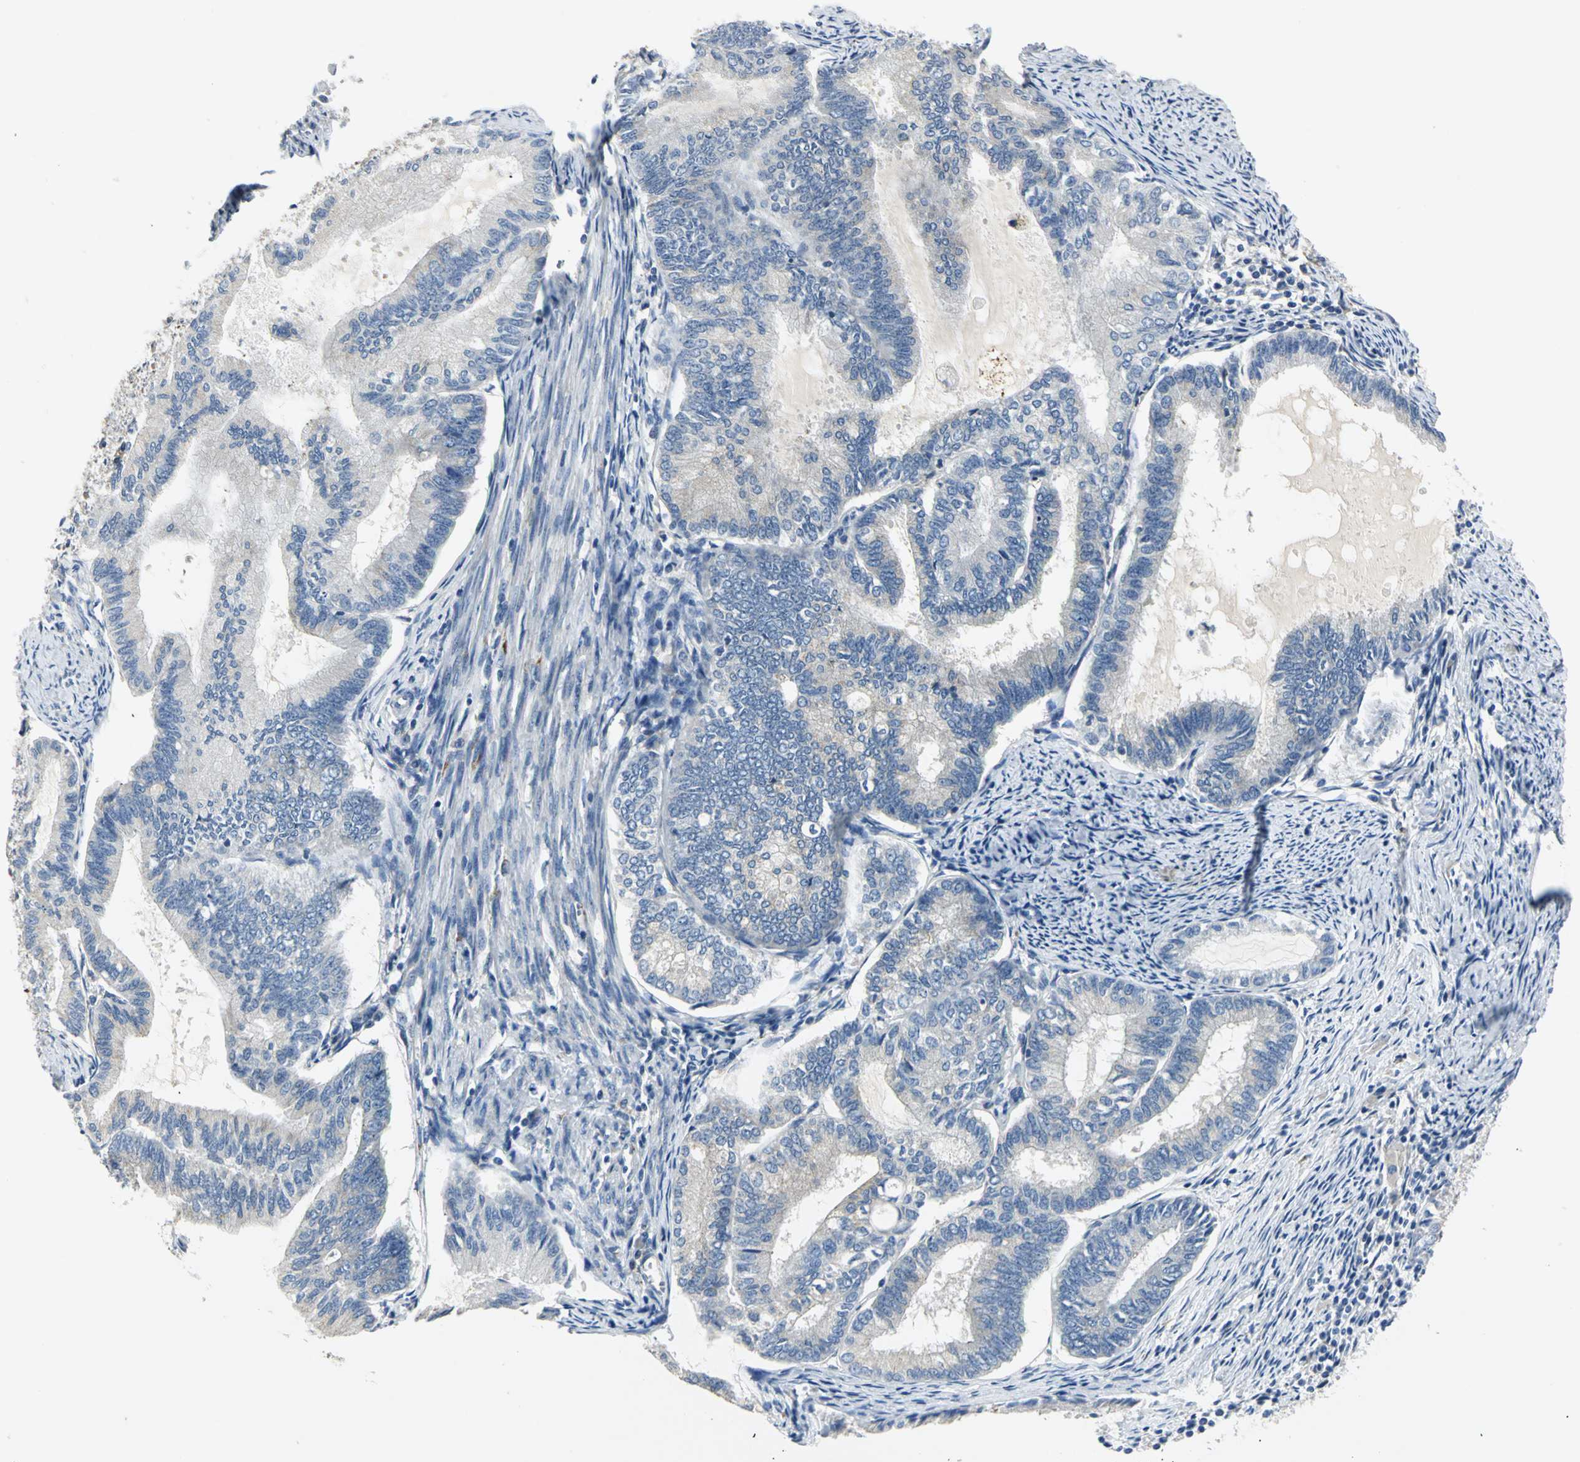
{"staining": {"intensity": "weak", "quantity": "<25%", "location": "cytoplasmic/membranous"}, "tissue": "endometrial cancer", "cell_type": "Tumor cells", "image_type": "cancer", "snomed": [{"axis": "morphology", "description": "Adenocarcinoma, NOS"}, {"axis": "topography", "description": "Endometrium"}], "caption": "Micrograph shows no protein expression in tumor cells of endometrial cancer tissue.", "gene": "B3GNT2", "patient": {"sex": "female", "age": 86}}